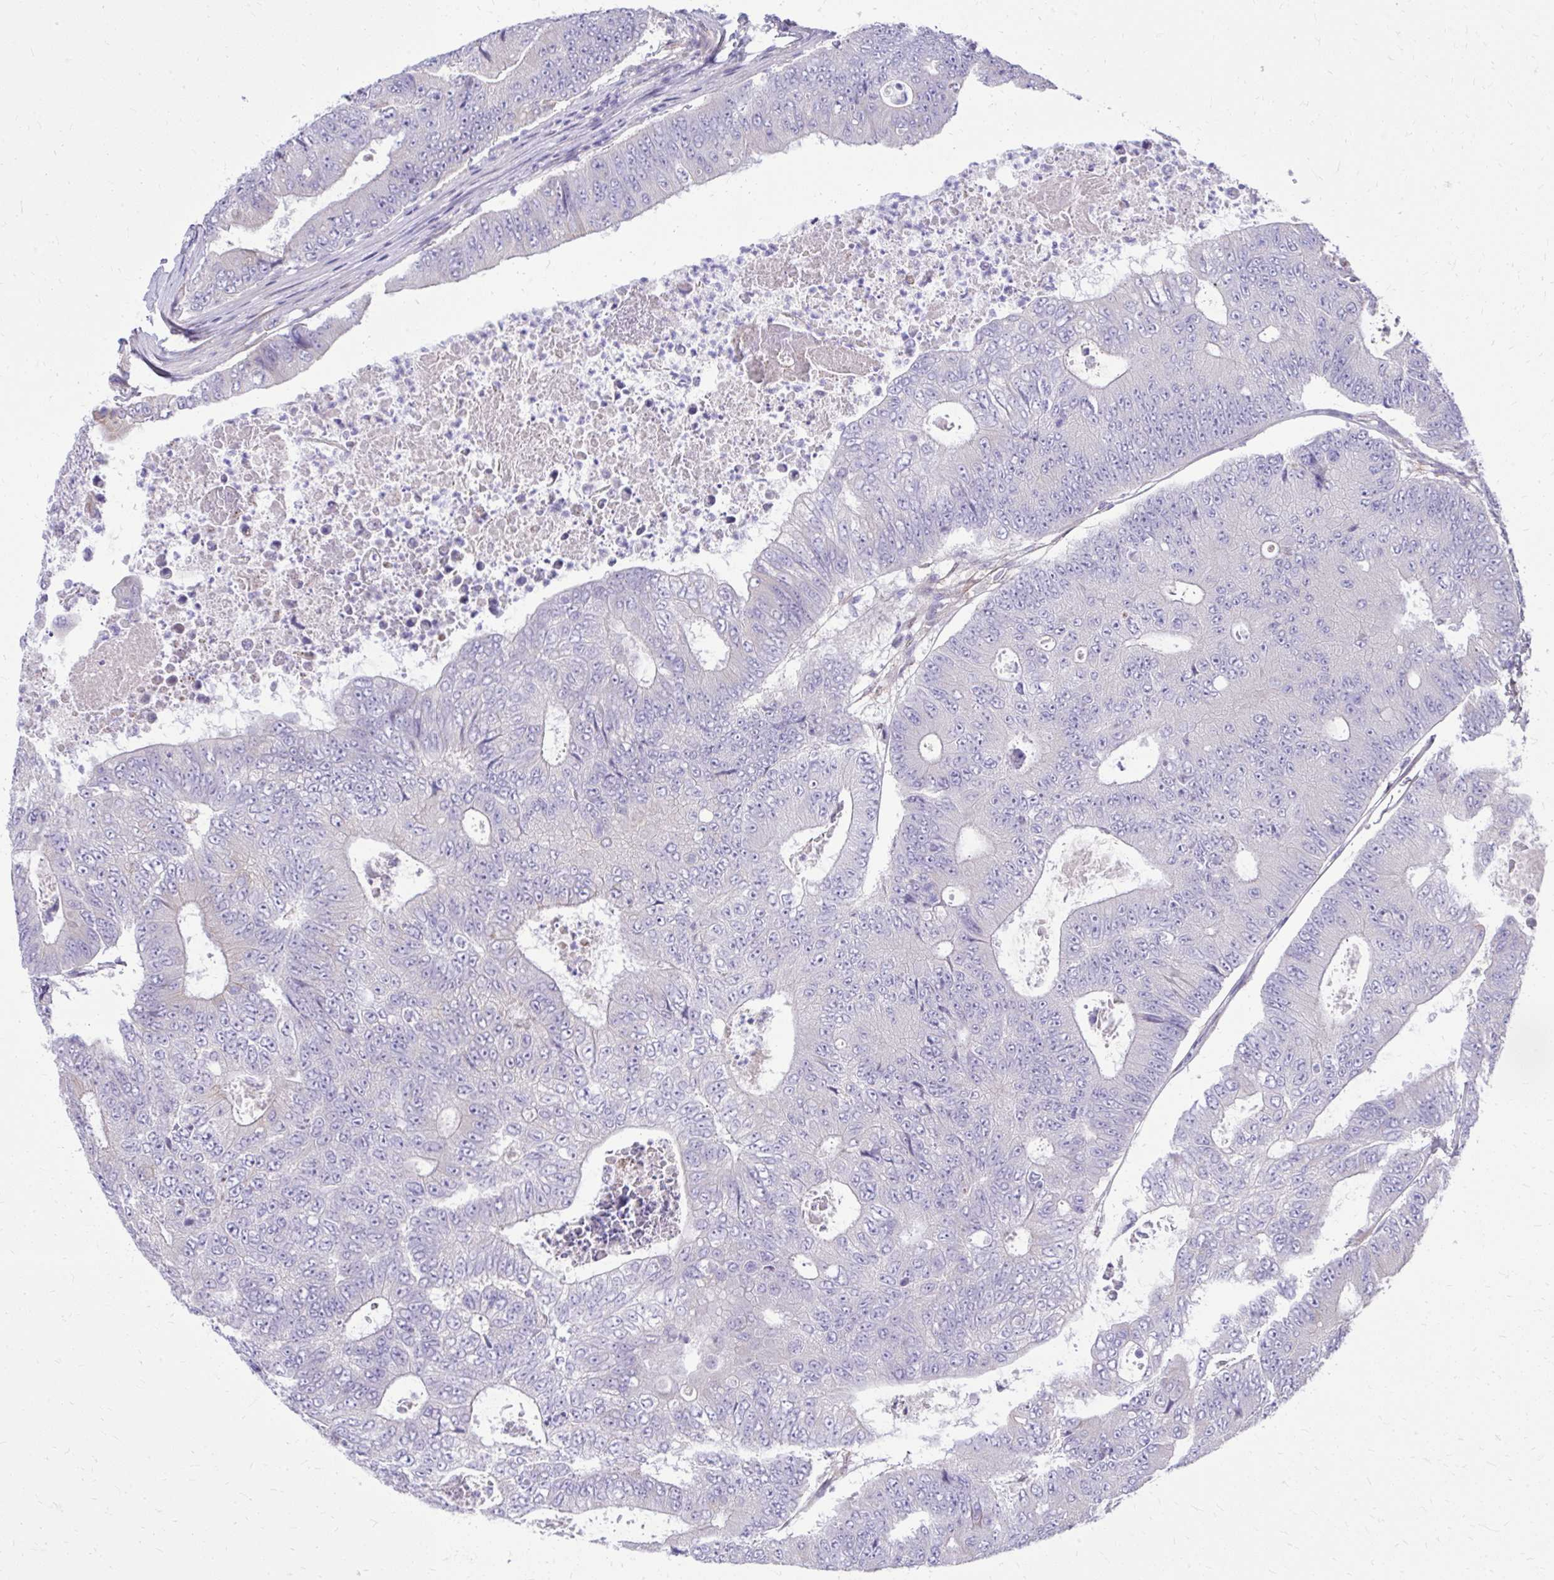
{"staining": {"intensity": "negative", "quantity": "none", "location": "none"}, "tissue": "colorectal cancer", "cell_type": "Tumor cells", "image_type": "cancer", "snomed": [{"axis": "morphology", "description": "Adenocarcinoma, NOS"}, {"axis": "topography", "description": "Colon"}], "caption": "Immunohistochemistry photomicrograph of human adenocarcinoma (colorectal) stained for a protein (brown), which displays no staining in tumor cells.", "gene": "NNMT", "patient": {"sex": "female", "age": 48}}